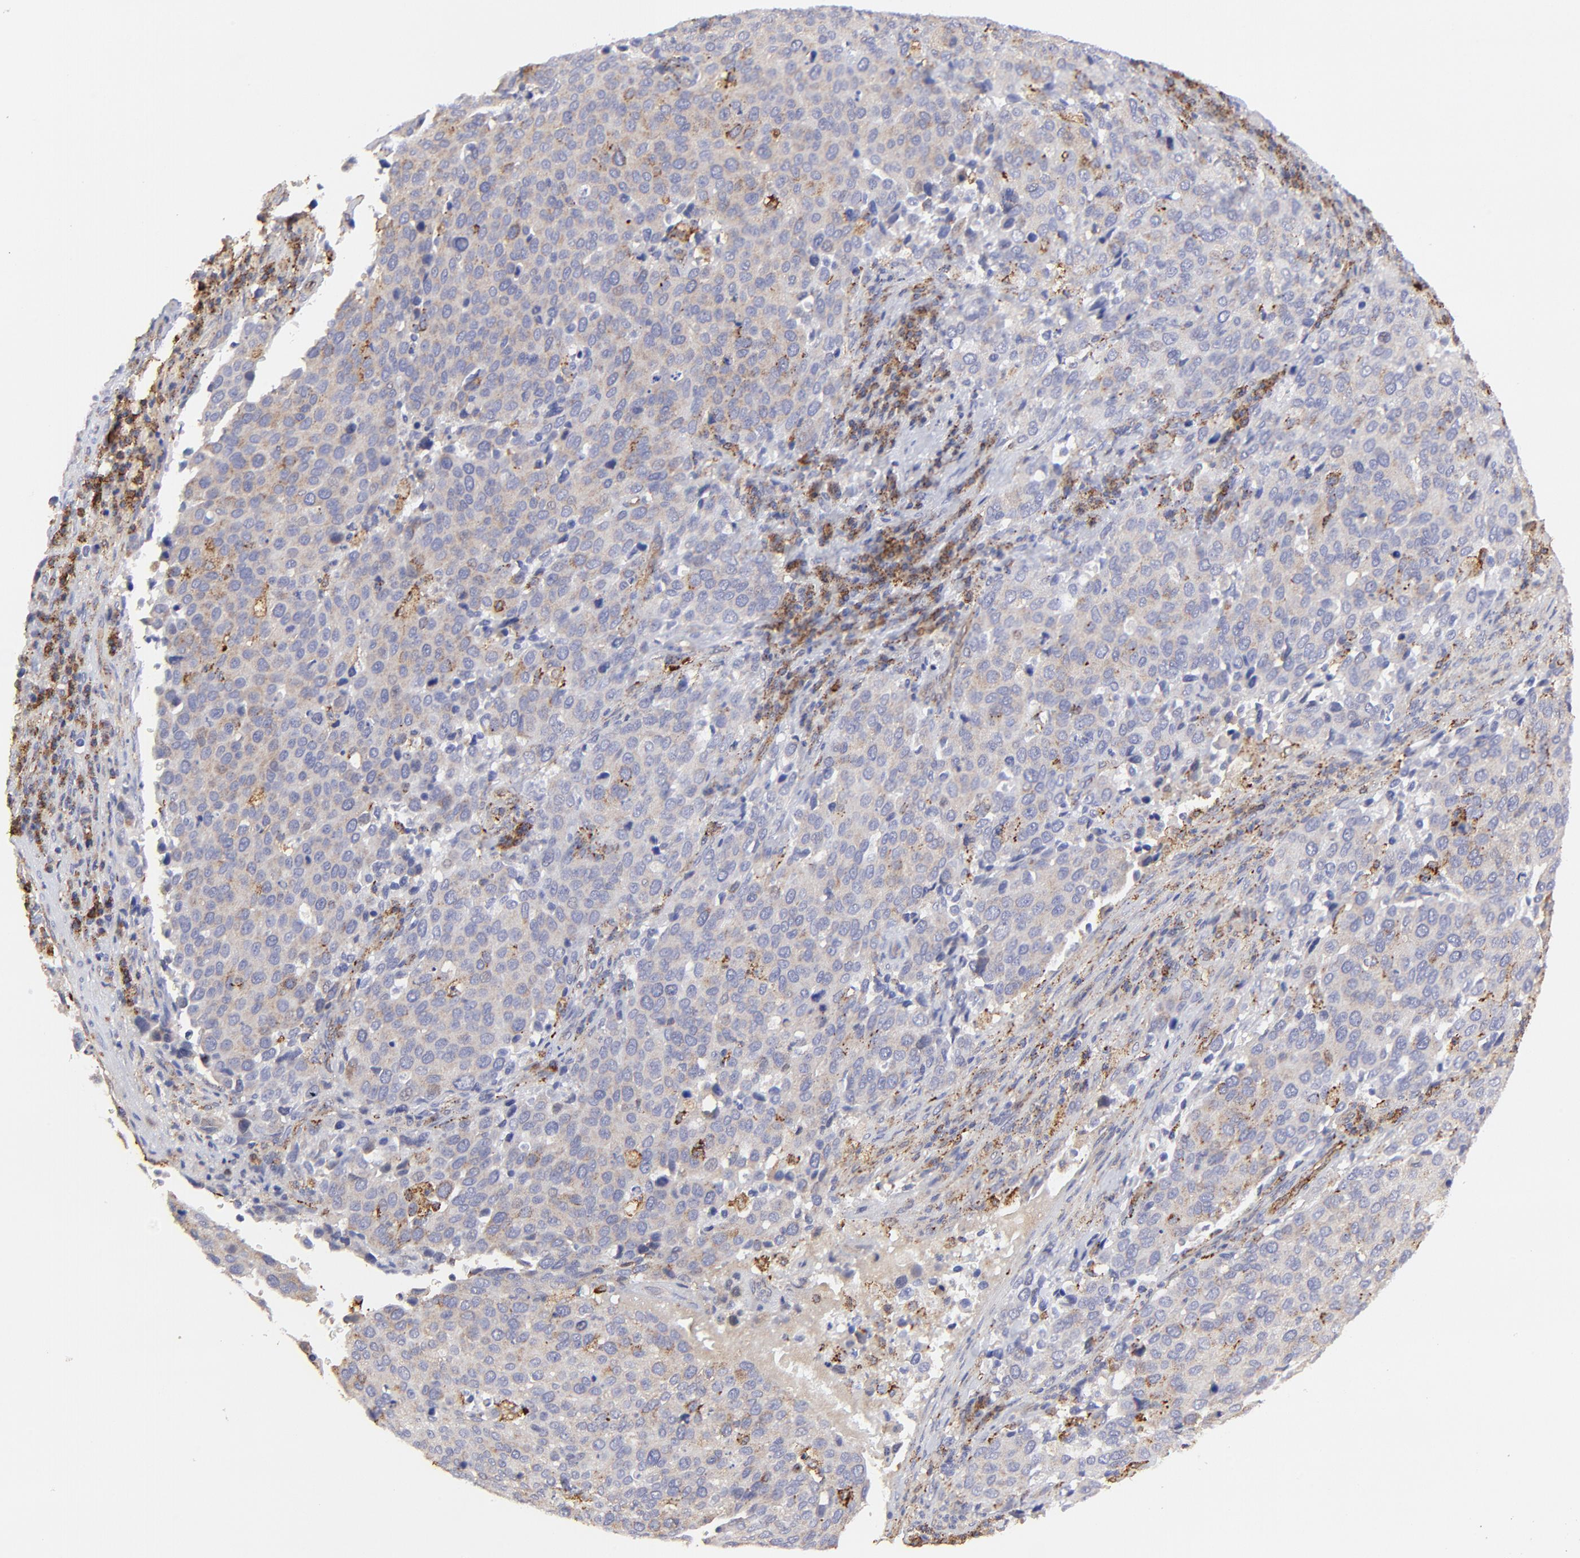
{"staining": {"intensity": "moderate", "quantity": ">75%", "location": "cytoplasmic/membranous"}, "tissue": "cervical cancer", "cell_type": "Tumor cells", "image_type": "cancer", "snomed": [{"axis": "morphology", "description": "Squamous cell carcinoma, NOS"}, {"axis": "topography", "description": "Cervix"}], "caption": "Cervical cancer (squamous cell carcinoma) was stained to show a protein in brown. There is medium levels of moderate cytoplasmic/membranous staining in about >75% of tumor cells. The staining is performed using DAB (3,3'-diaminobenzidine) brown chromogen to label protein expression. The nuclei are counter-stained blue using hematoxylin.", "gene": "LHFPL1", "patient": {"sex": "female", "age": 54}}